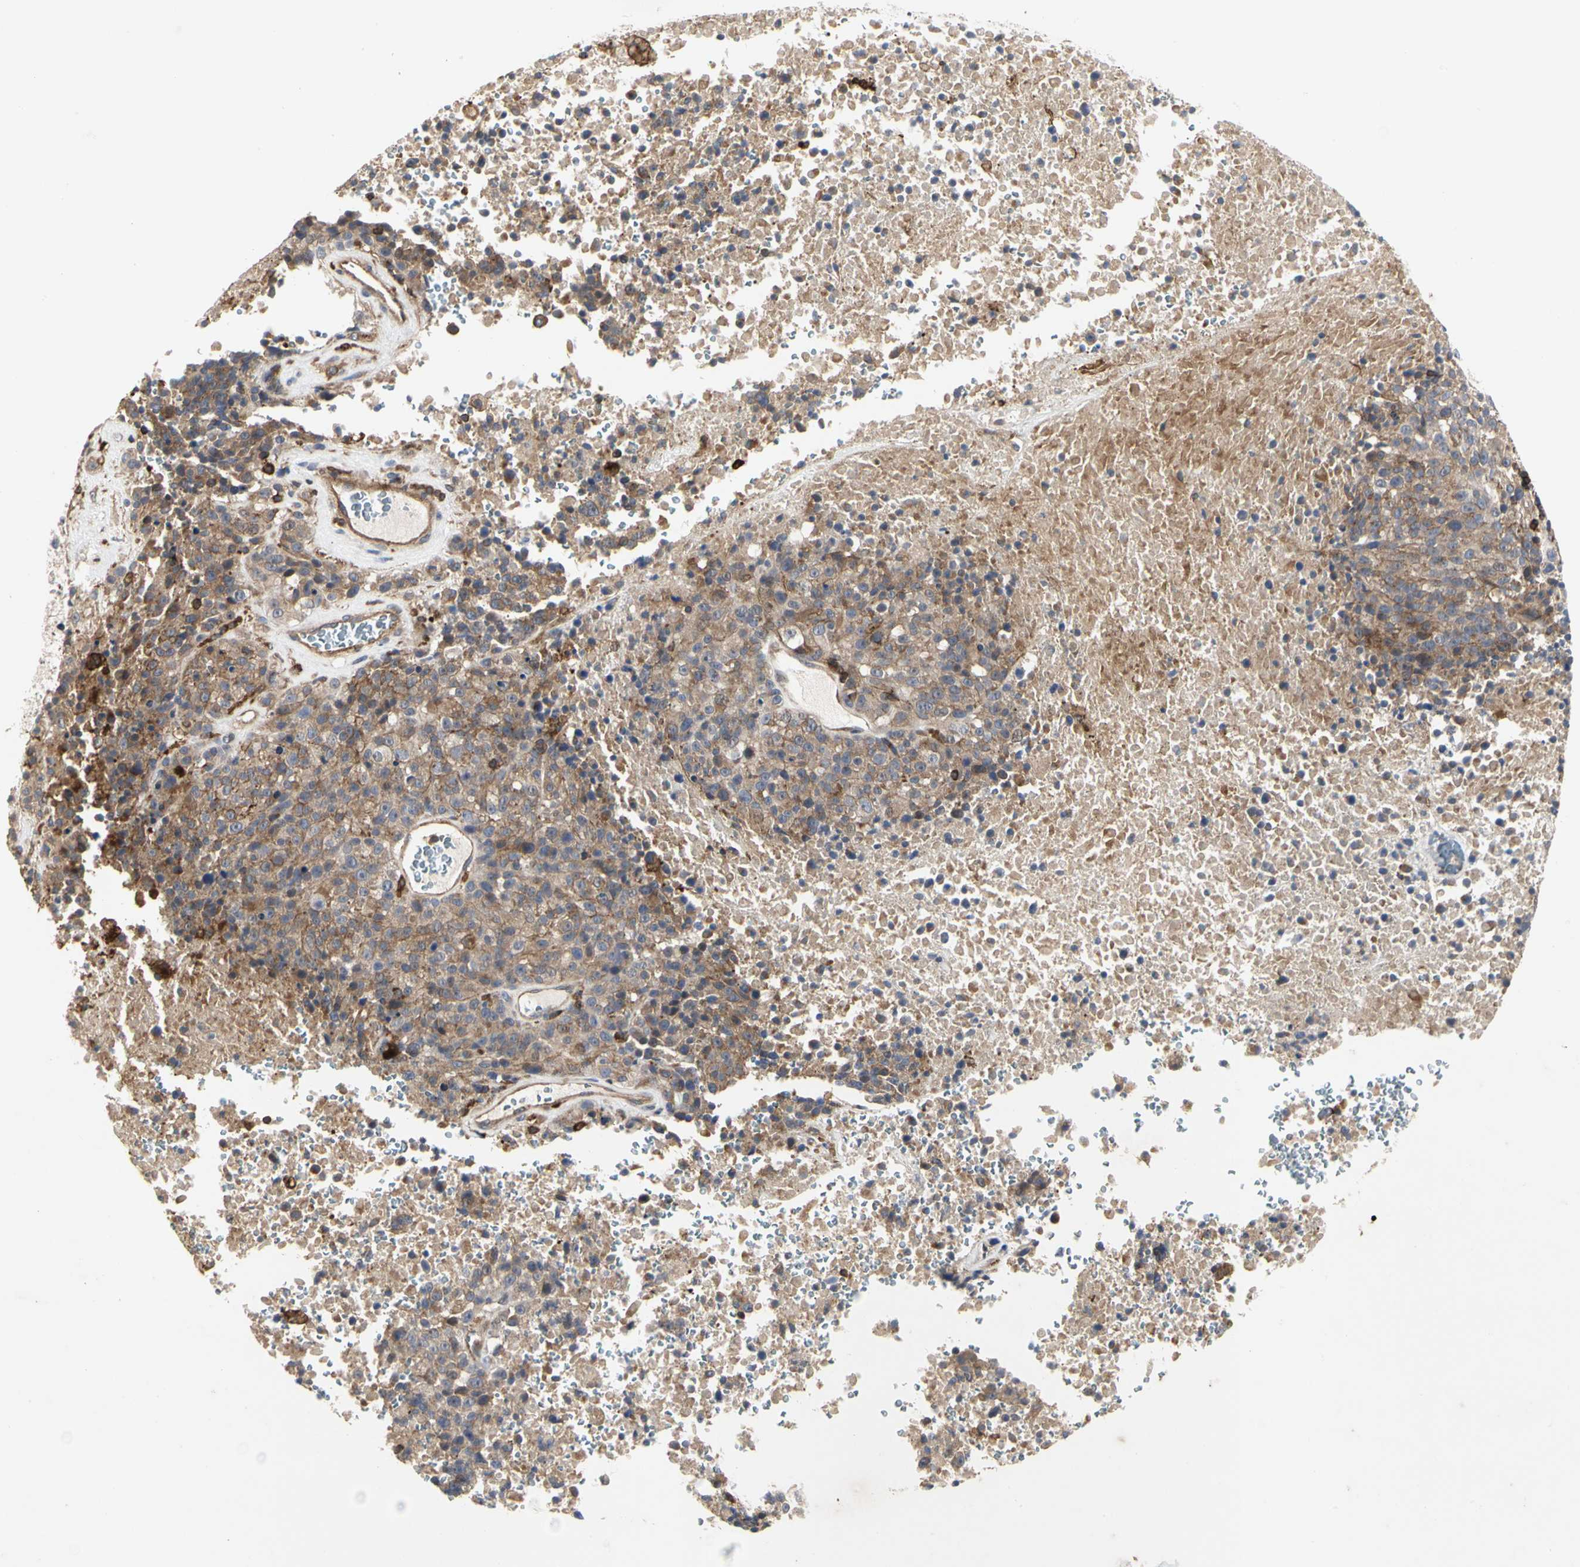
{"staining": {"intensity": "moderate", "quantity": ">75%", "location": "cytoplasmic/membranous"}, "tissue": "melanoma", "cell_type": "Tumor cells", "image_type": "cancer", "snomed": [{"axis": "morphology", "description": "Malignant melanoma, Metastatic site"}, {"axis": "topography", "description": "Cerebral cortex"}], "caption": "This is an image of immunohistochemistry staining of melanoma, which shows moderate staining in the cytoplasmic/membranous of tumor cells.", "gene": "NAPG", "patient": {"sex": "female", "age": 52}}